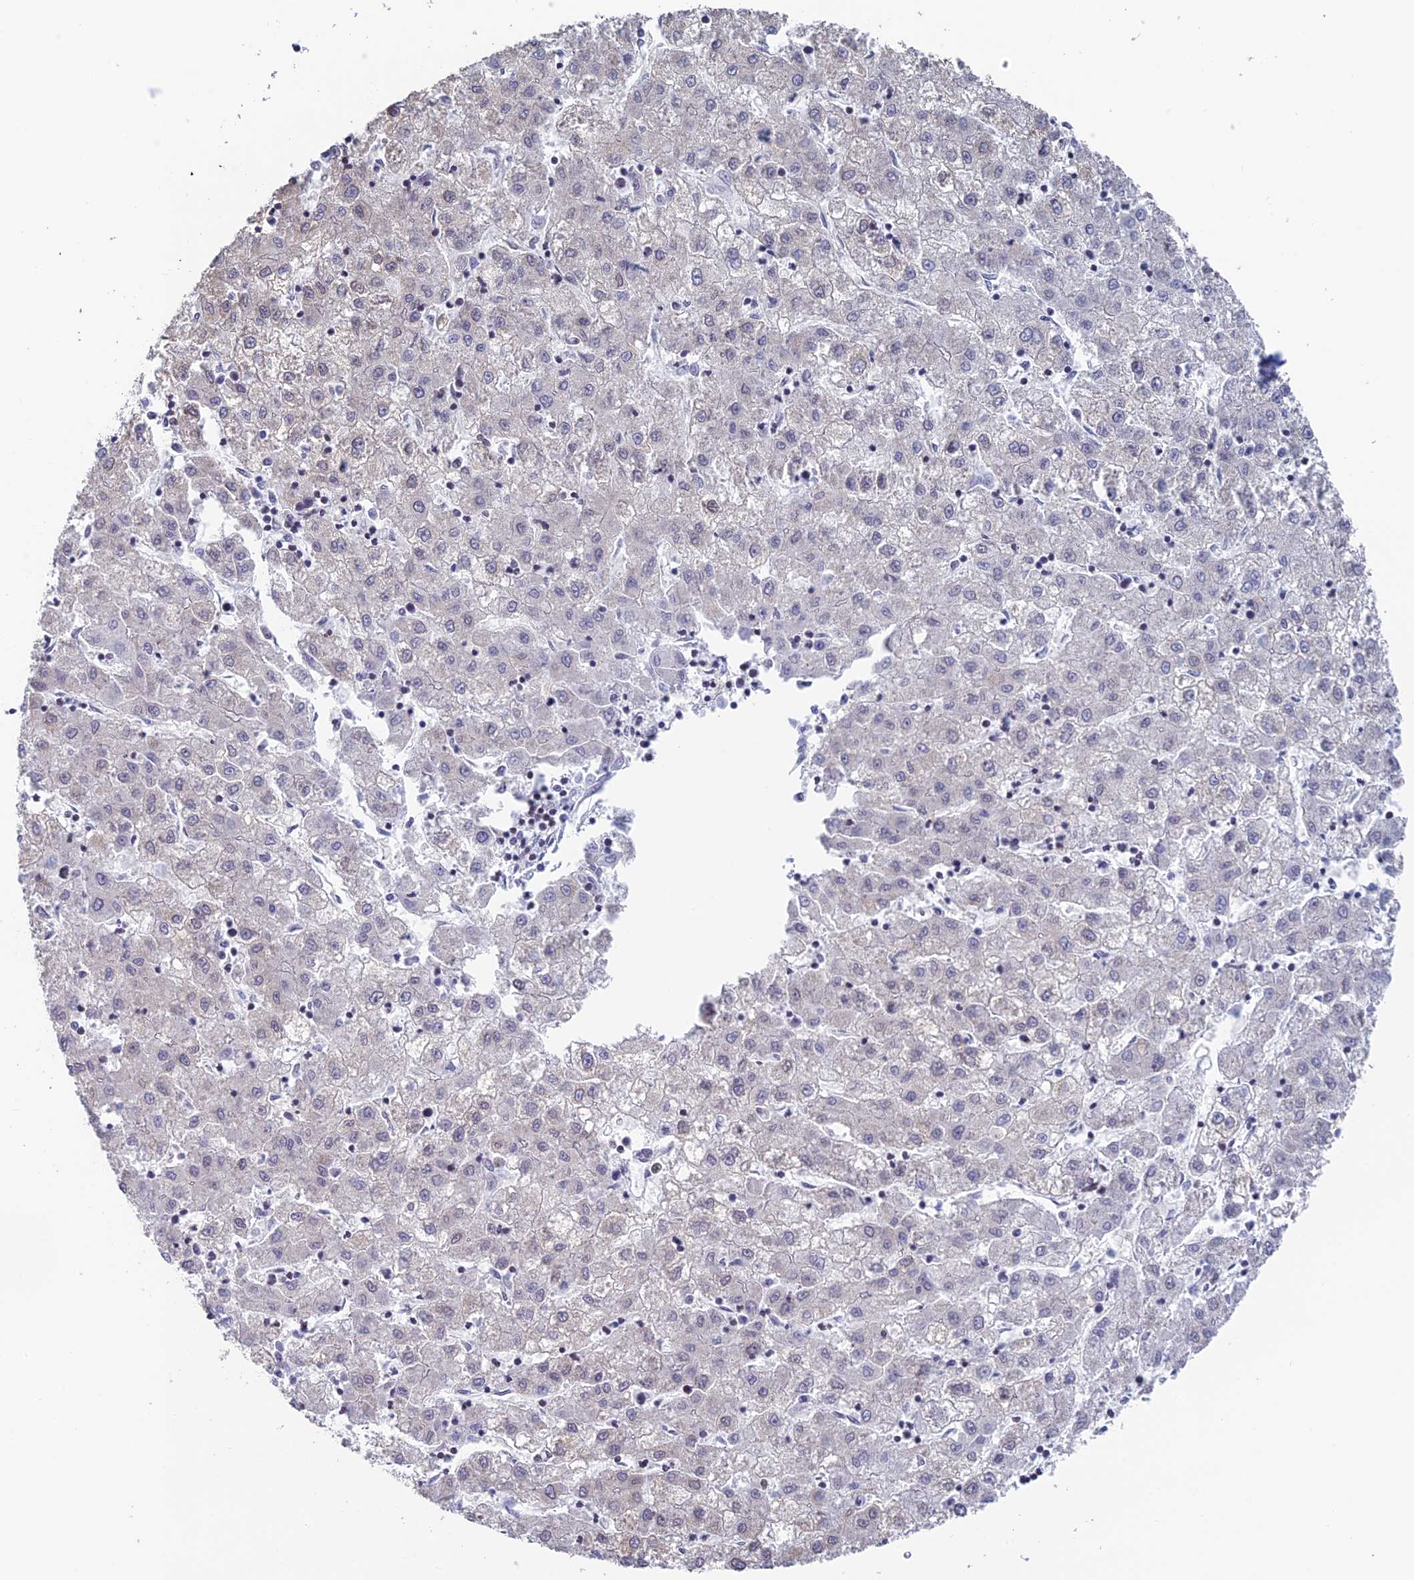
{"staining": {"intensity": "negative", "quantity": "none", "location": "none"}, "tissue": "liver cancer", "cell_type": "Tumor cells", "image_type": "cancer", "snomed": [{"axis": "morphology", "description": "Carcinoma, Hepatocellular, NOS"}, {"axis": "topography", "description": "Liver"}], "caption": "Tumor cells are negative for brown protein staining in liver cancer. The staining was performed using DAB (3,3'-diaminobenzidine) to visualize the protein expression in brown, while the nuclei were stained in blue with hematoxylin (Magnification: 20x).", "gene": "REXO5", "patient": {"sex": "male", "age": 72}}